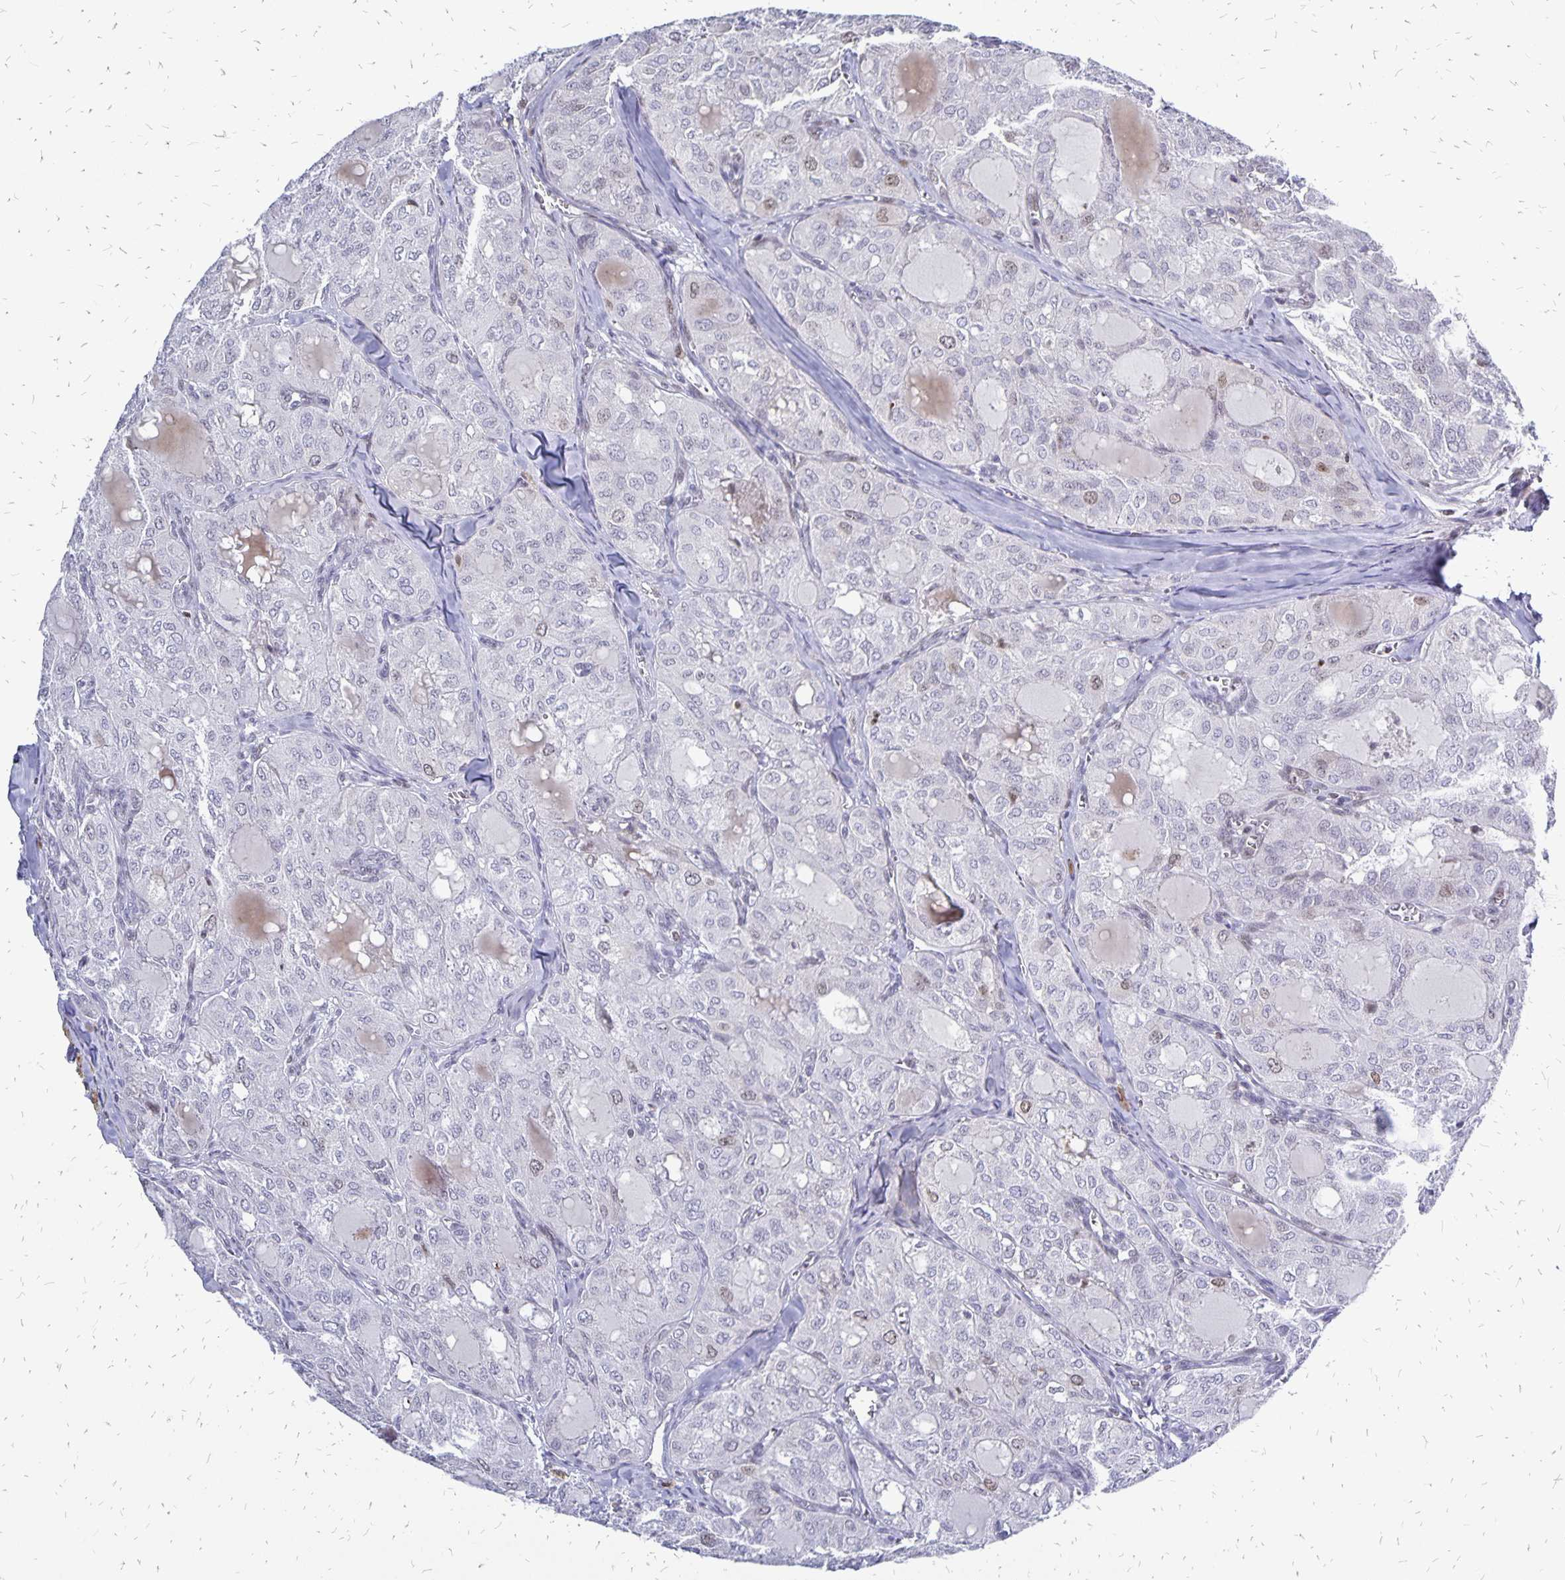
{"staining": {"intensity": "negative", "quantity": "none", "location": "none"}, "tissue": "thyroid cancer", "cell_type": "Tumor cells", "image_type": "cancer", "snomed": [{"axis": "morphology", "description": "Follicular adenoma carcinoma, NOS"}, {"axis": "topography", "description": "Thyroid gland"}], "caption": "Follicular adenoma carcinoma (thyroid) was stained to show a protein in brown. There is no significant staining in tumor cells. (DAB immunohistochemistry (IHC) visualized using brightfield microscopy, high magnification).", "gene": "DCK", "patient": {"sex": "male", "age": 75}}